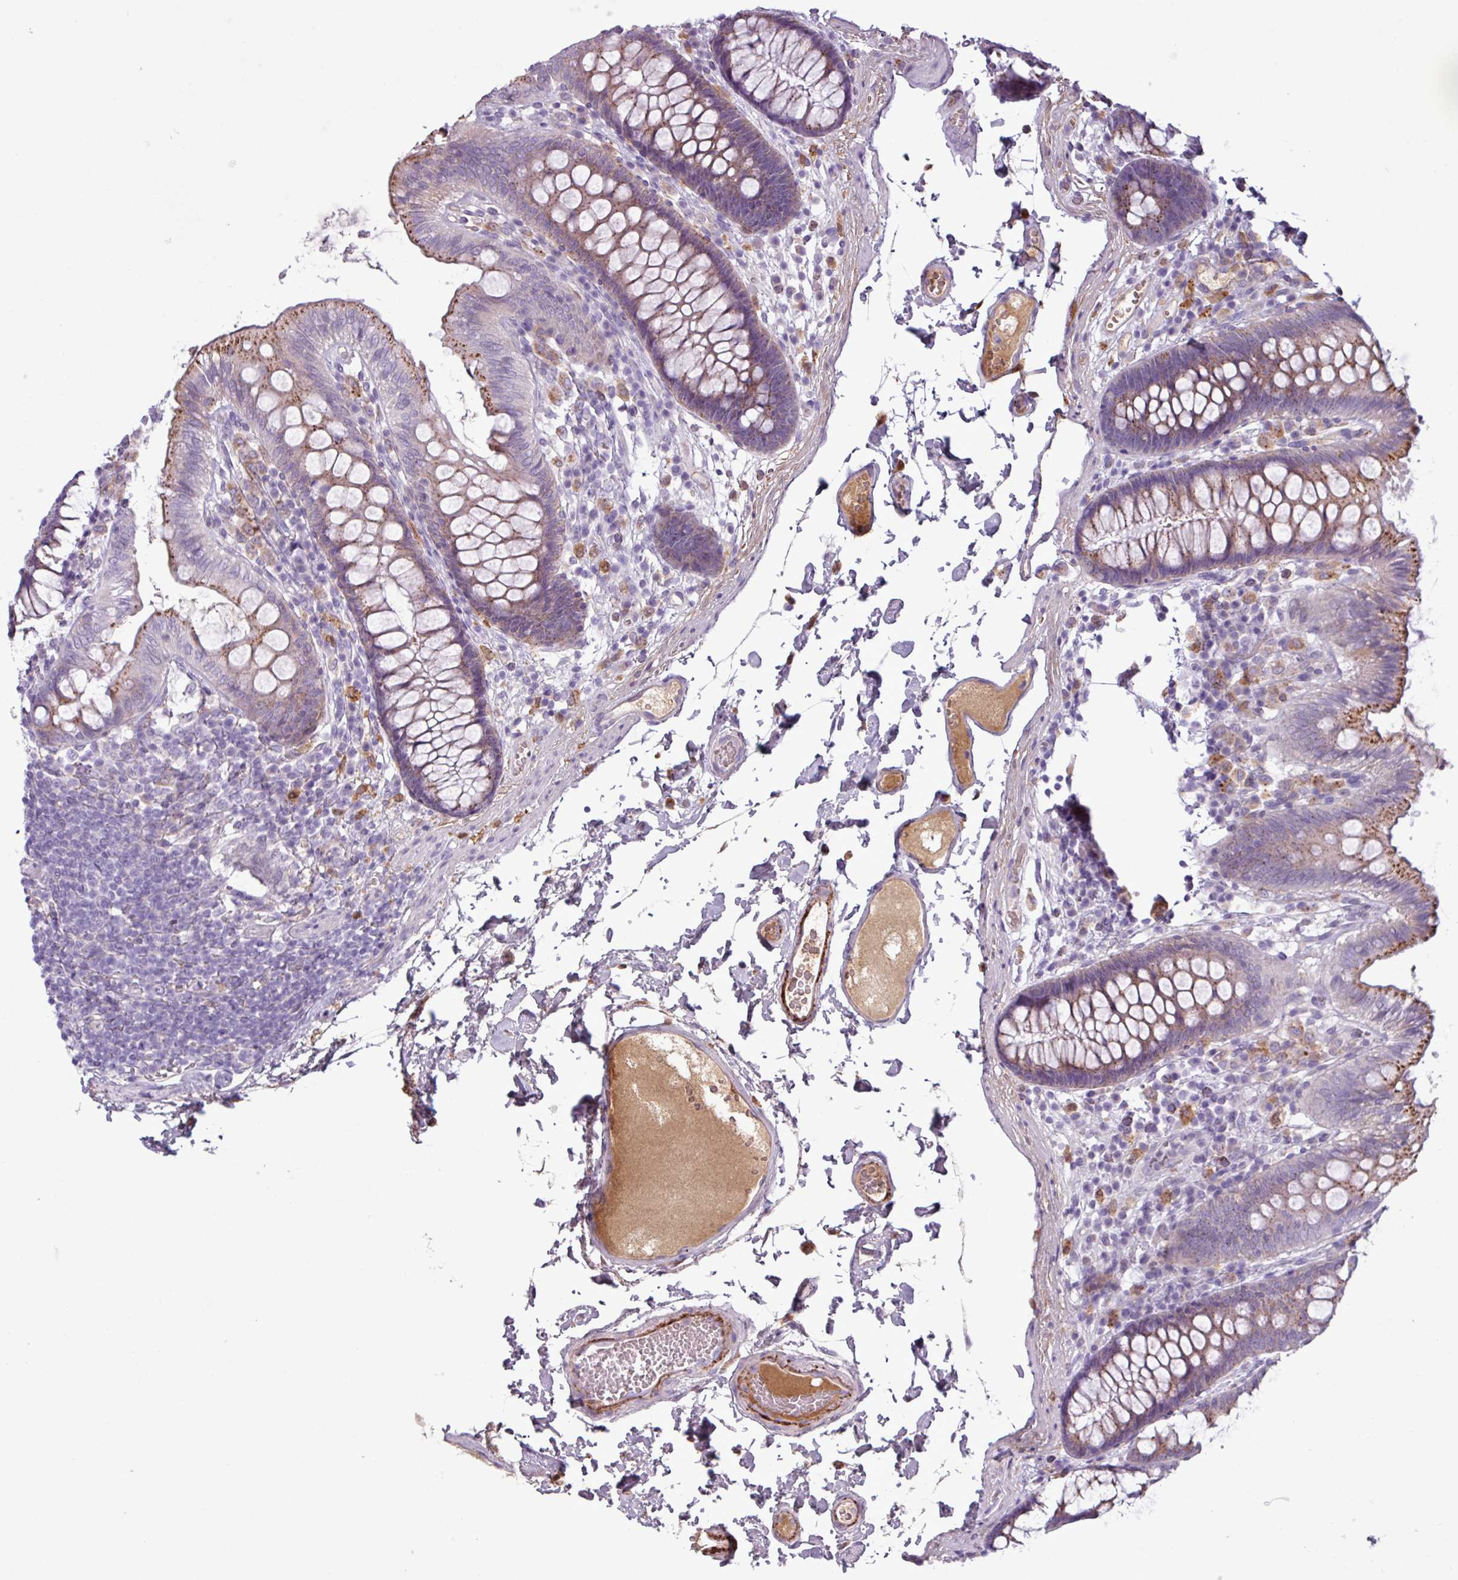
{"staining": {"intensity": "moderate", "quantity": "<25%", "location": "cytoplasmic/membranous"}, "tissue": "colon", "cell_type": "Endothelial cells", "image_type": "normal", "snomed": [{"axis": "morphology", "description": "Normal tissue, NOS"}, {"axis": "topography", "description": "Colon"}], "caption": "Protein staining of benign colon demonstrates moderate cytoplasmic/membranous staining in about <25% of endothelial cells.", "gene": "C4A", "patient": {"sex": "male", "age": 84}}